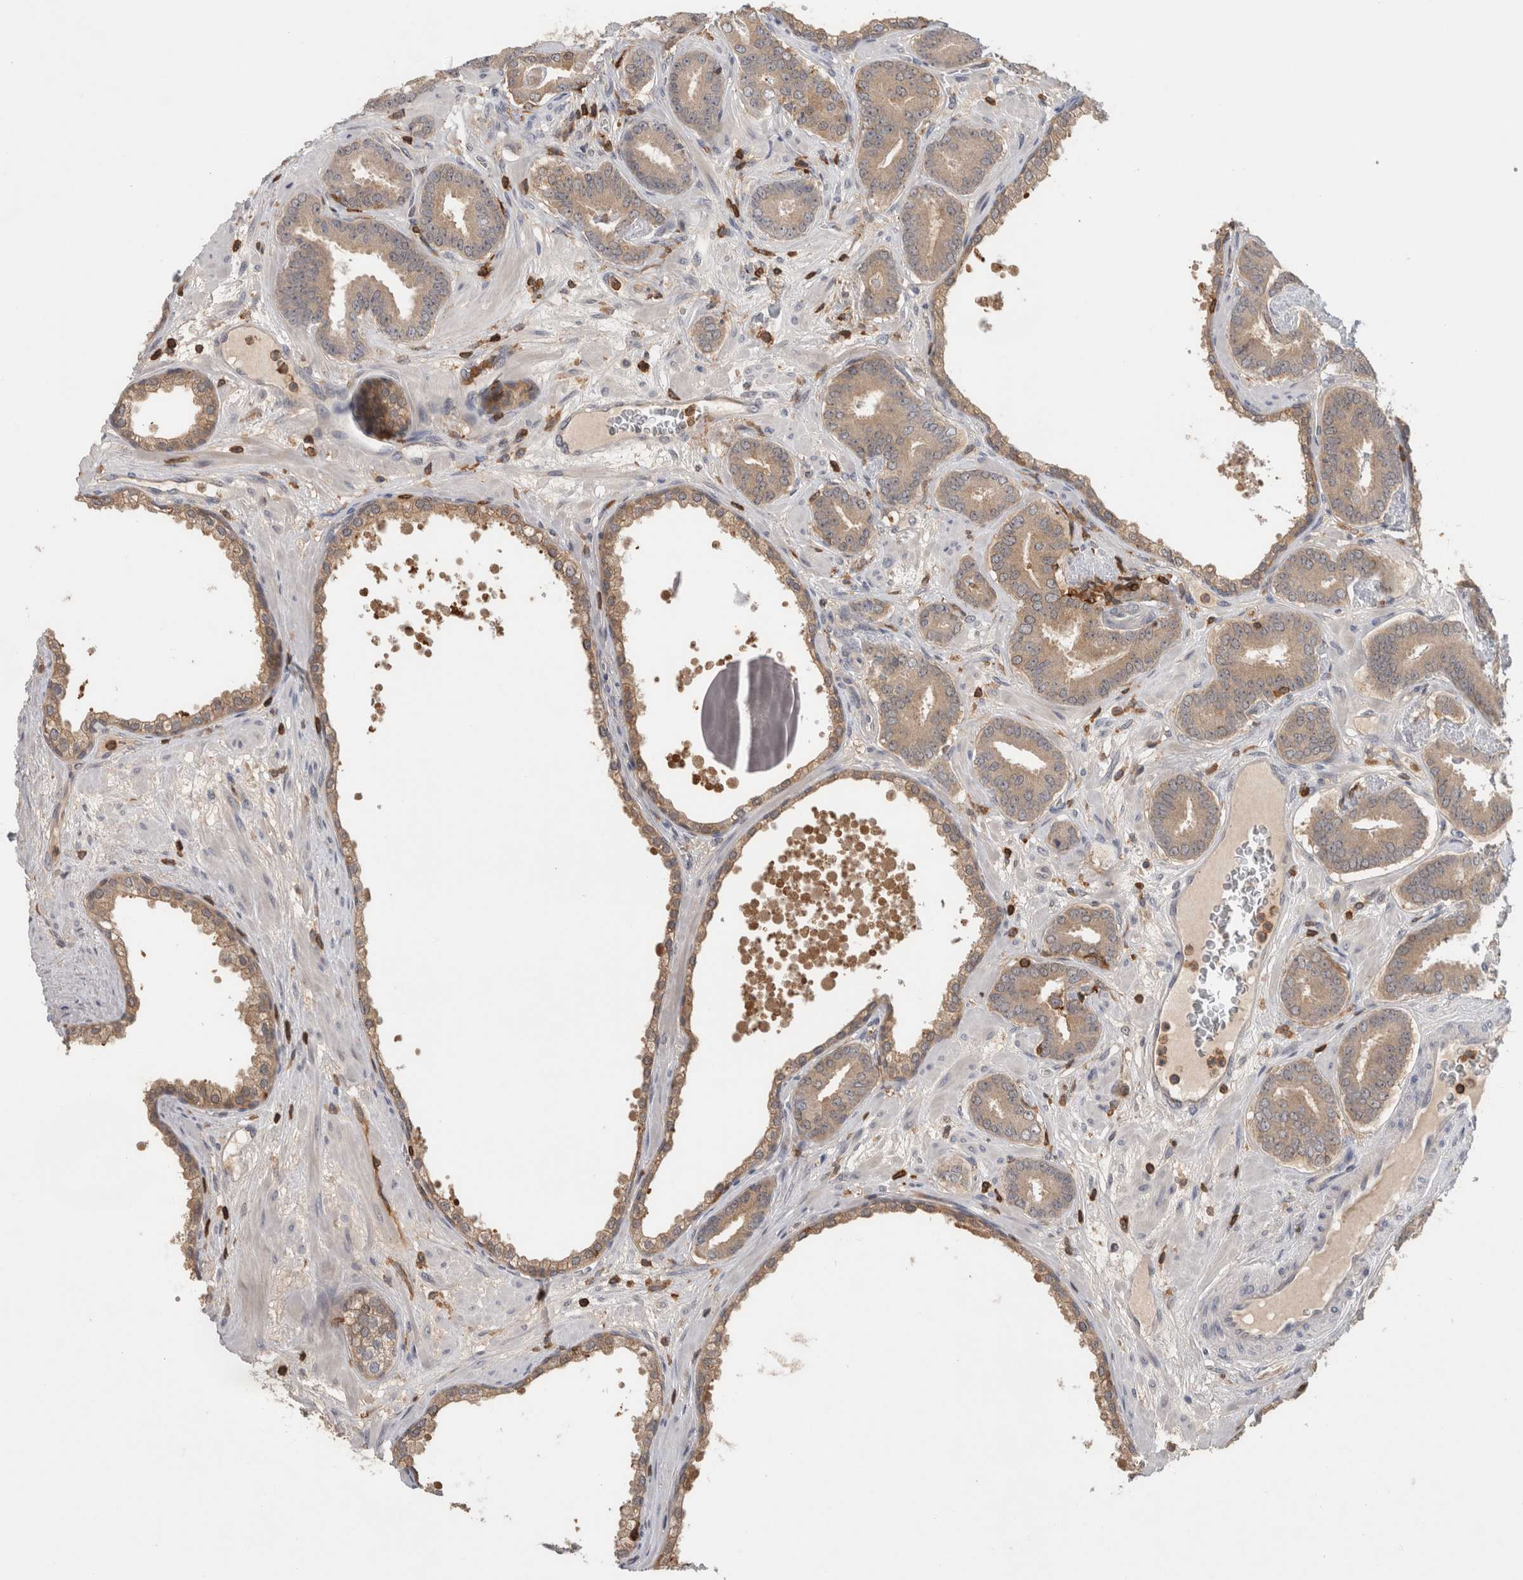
{"staining": {"intensity": "weak", "quantity": "25%-75%", "location": "cytoplasmic/membranous"}, "tissue": "prostate cancer", "cell_type": "Tumor cells", "image_type": "cancer", "snomed": [{"axis": "morphology", "description": "Adenocarcinoma, Low grade"}, {"axis": "topography", "description": "Prostate"}], "caption": "Adenocarcinoma (low-grade) (prostate) stained with a protein marker displays weak staining in tumor cells.", "gene": "GFRA2", "patient": {"sex": "male", "age": 62}}